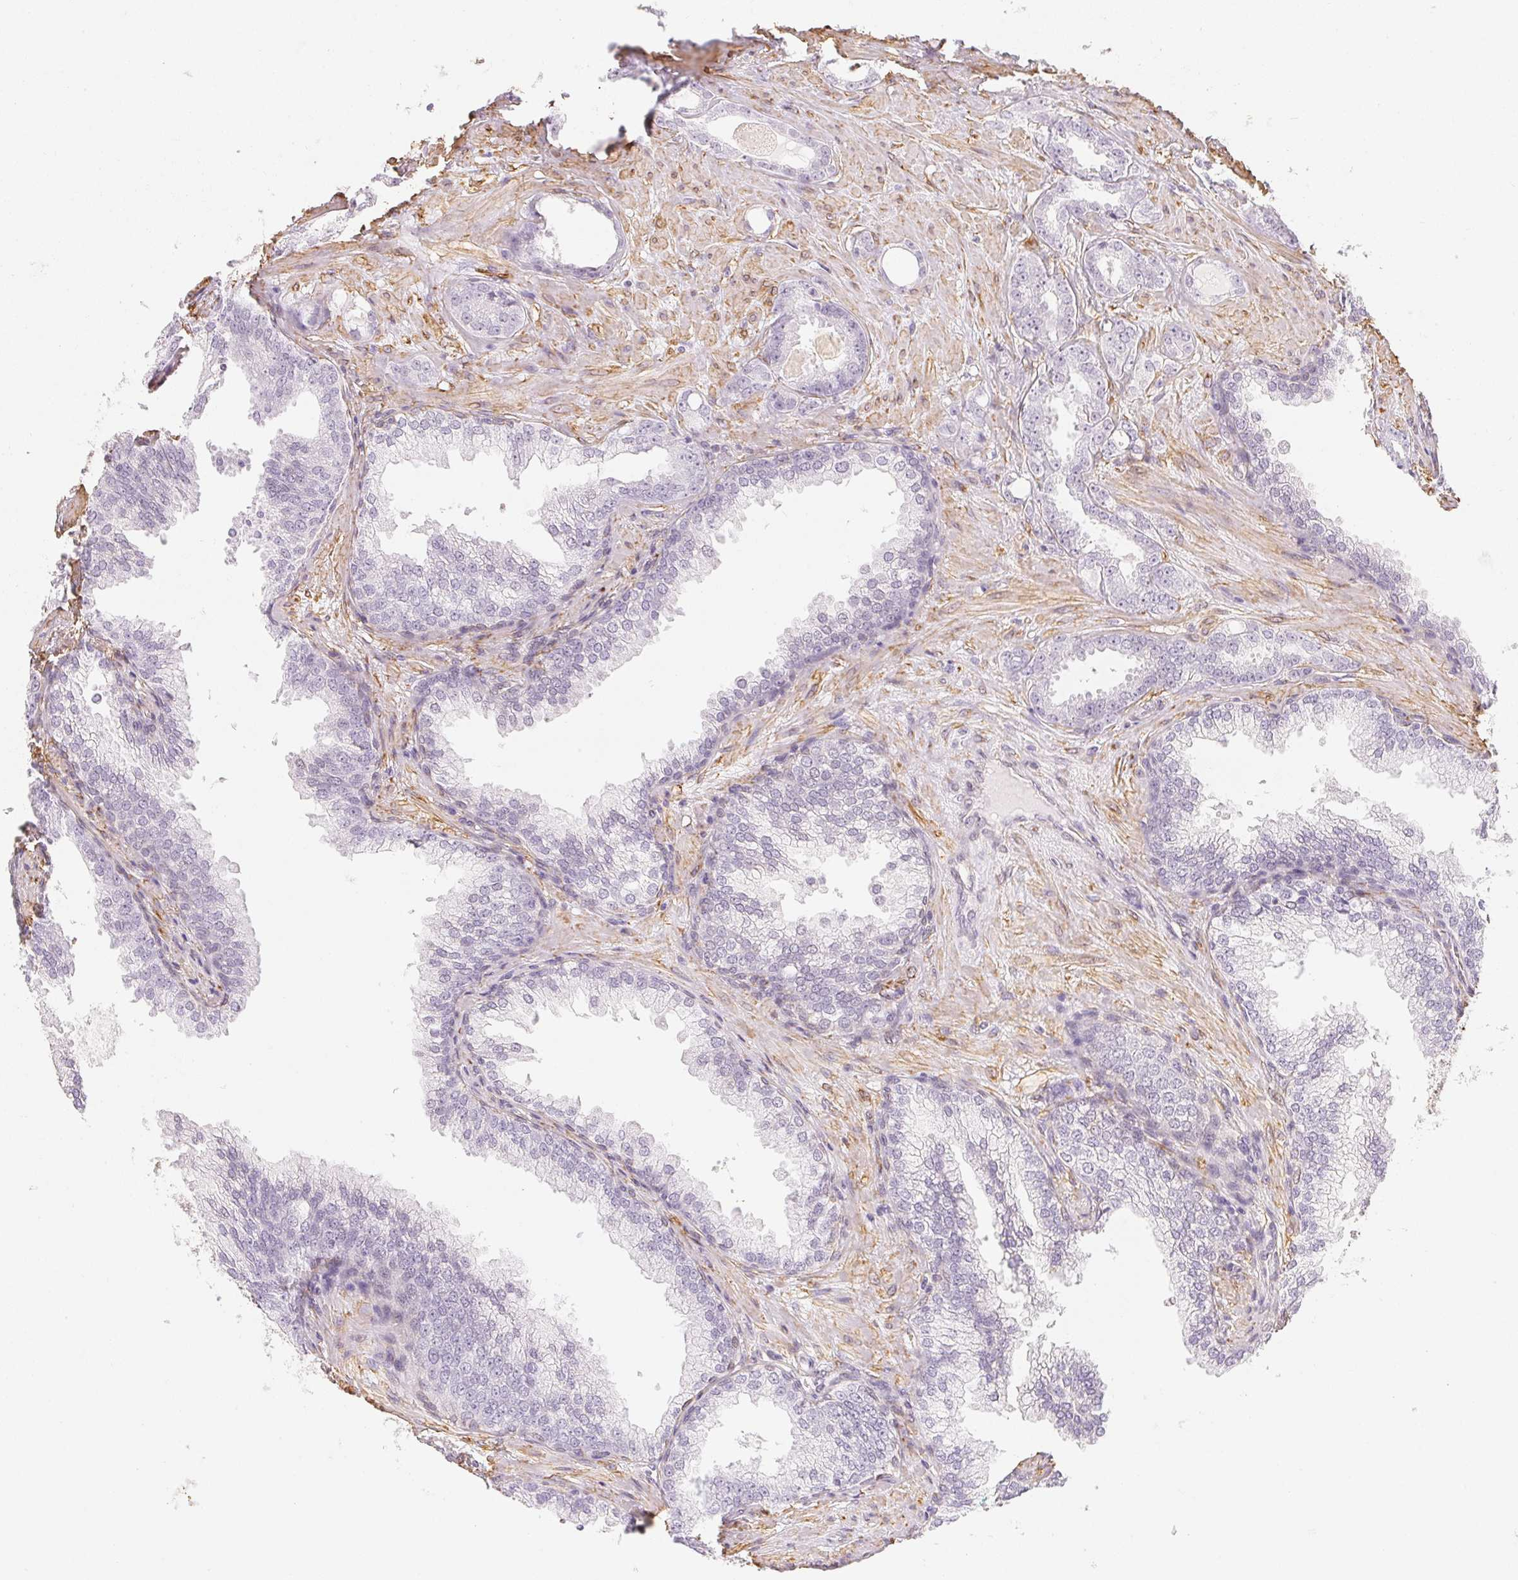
{"staining": {"intensity": "negative", "quantity": "none", "location": "none"}, "tissue": "prostate cancer", "cell_type": "Tumor cells", "image_type": "cancer", "snomed": [{"axis": "morphology", "description": "Adenocarcinoma, Low grade"}, {"axis": "topography", "description": "Prostate"}], "caption": "High magnification brightfield microscopy of prostate adenocarcinoma (low-grade) stained with DAB (brown) and counterstained with hematoxylin (blue): tumor cells show no significant staining.", "gene": "RSBN1", "patient": {"sex": "male", "age": 65}}